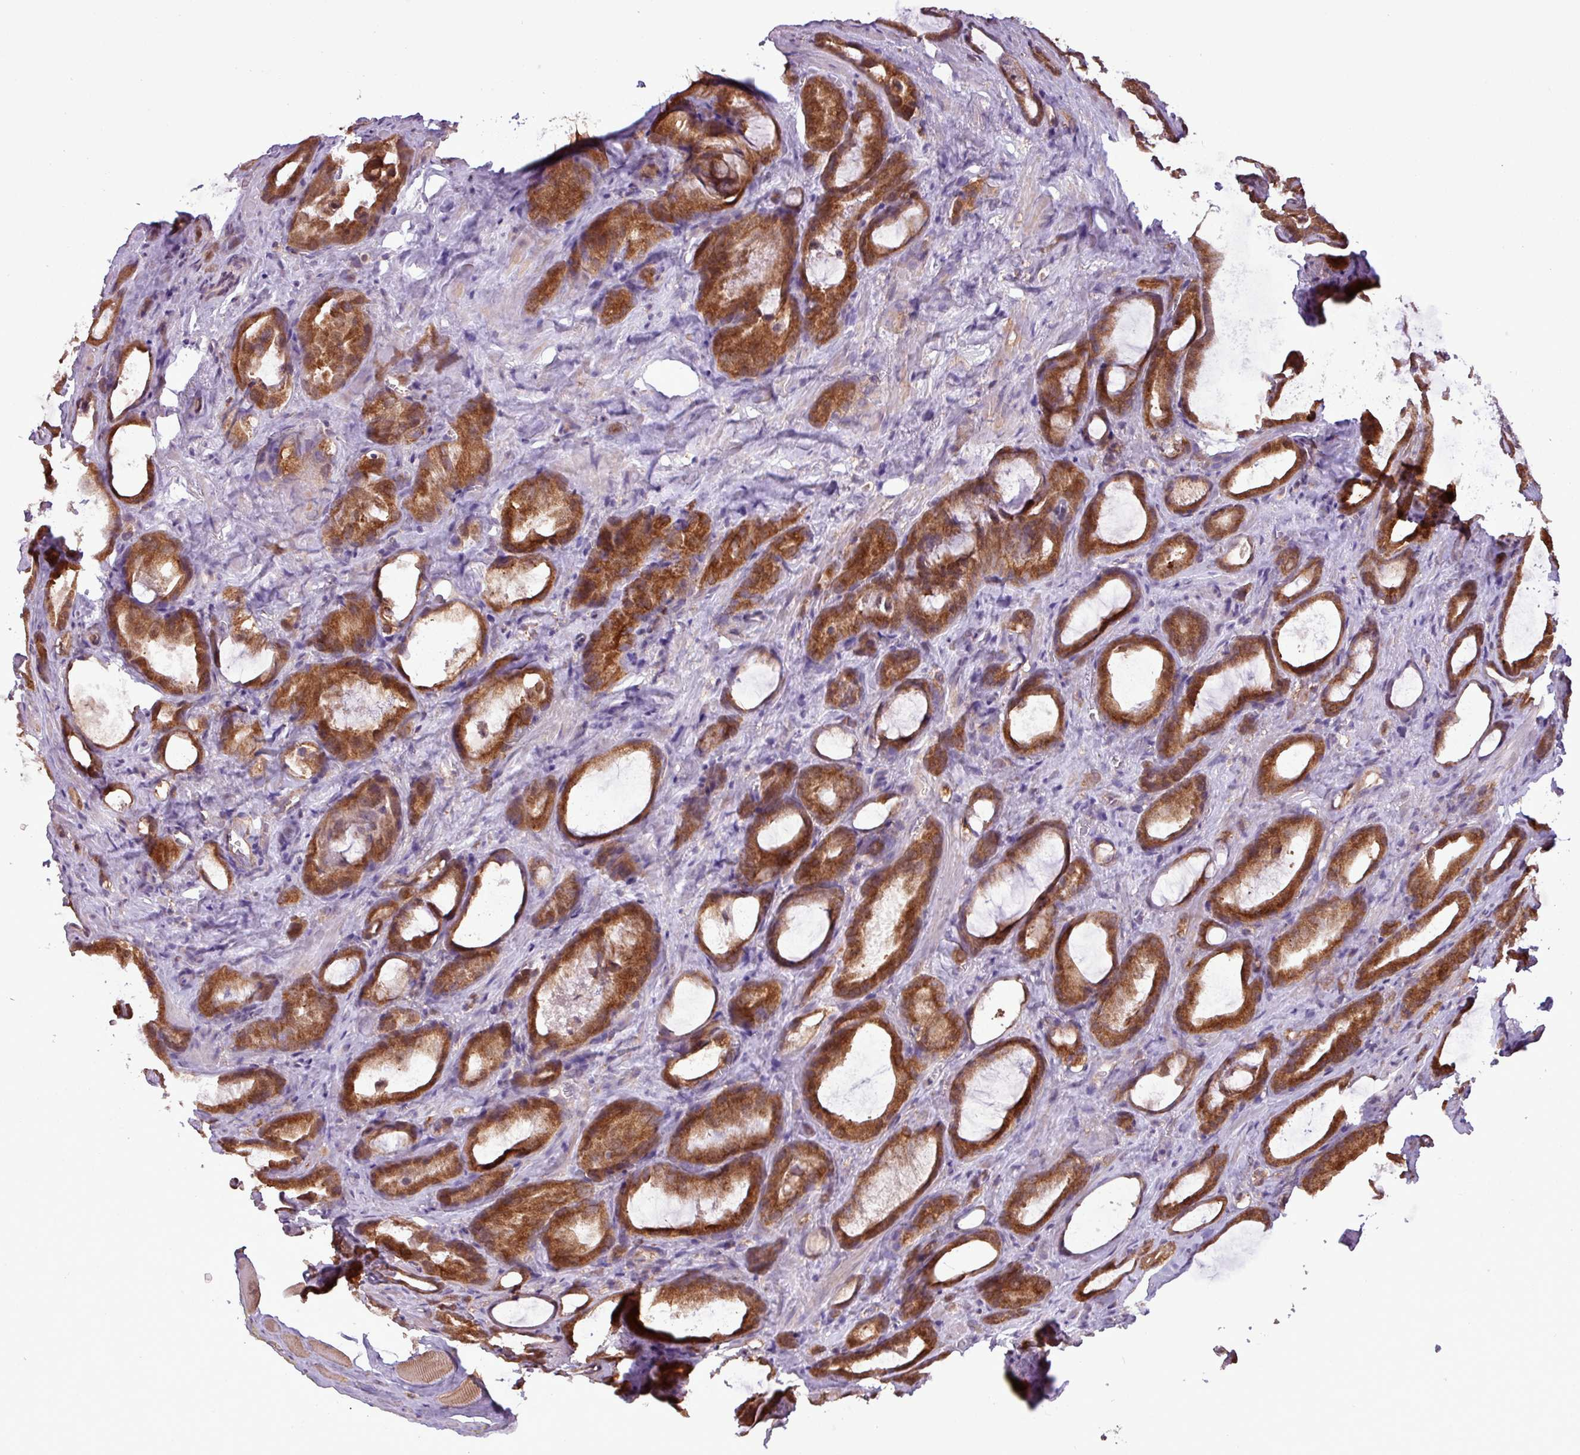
{"staining": {"intensity": "strong", "quantity": ">75%", "location": "cytoplasmic/membranous"}, "tissue": "prostate cancer", "cell_type": "Tumor cells", "image_type": "cancer", "snomed": [{"axis": "morphology", "description": "Adenocarcinoma, High grade"}, {"axis": "topography", "description": "Prostate"}], "caption": "Immunohistochemical staining of prostate cancer exhibits high levels of strong cytoplasmic/membranous protein expression in about >75% of tumor cells.", "gene": "MCTP2", "patient": {"sex": "male", "age": 72}}